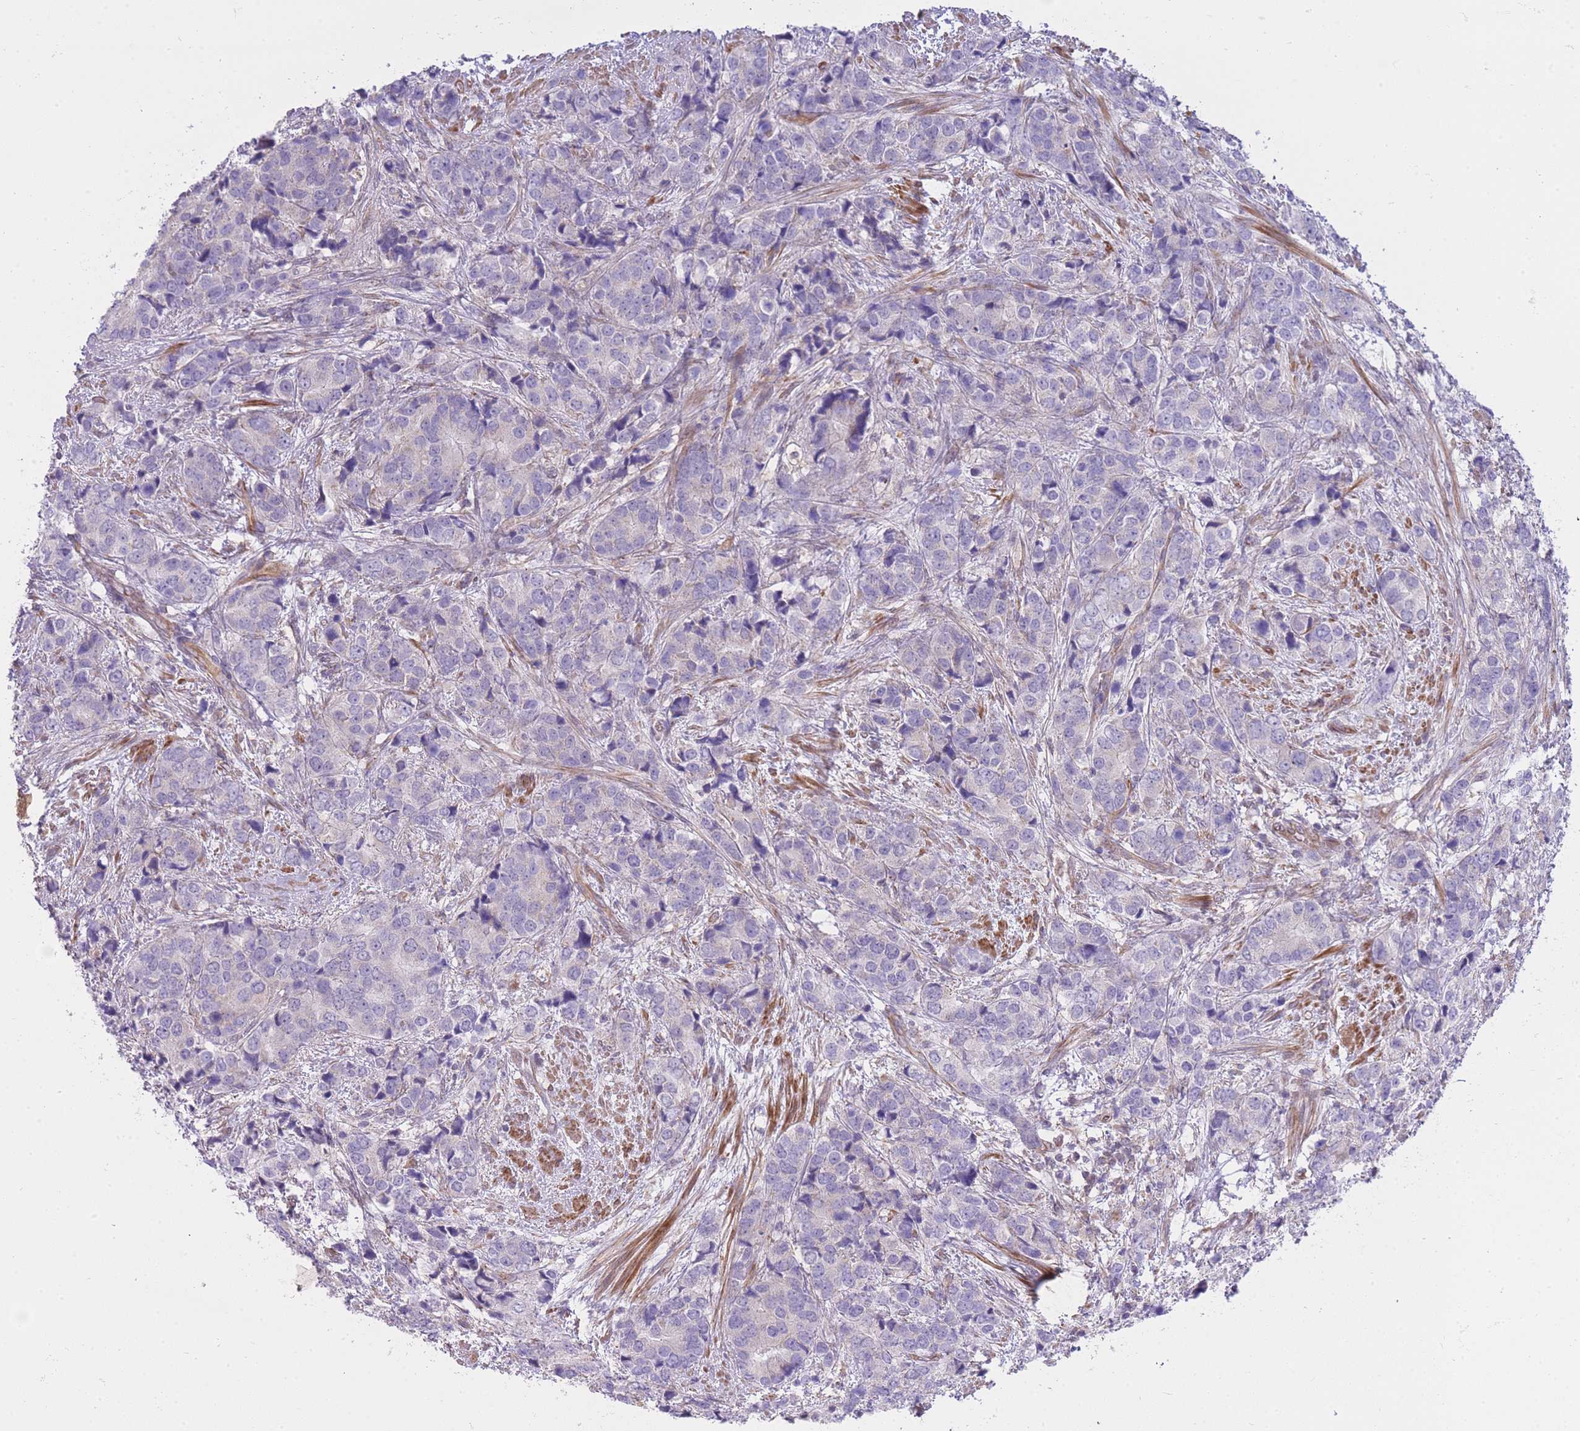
{"staining": {"intensity": "negative", "quantity": "none", "location": "none"}, "tissue": "prostate cancer", "cell_type": "Tumor cells", "image_type": "cancer", "snomed": [{"axis": "morphology", "description": "Adenocarcinoma, High grade"}, {"axis": "topography", "description": "Prostate"}], "caption": "The histopathology image exhibits no staining of tumor cells in prostate cancer. (IHC, brightfield microscopy, high magnification).", "gene": "CTBP1", "patient": {"sex": "male", "age": 62}}